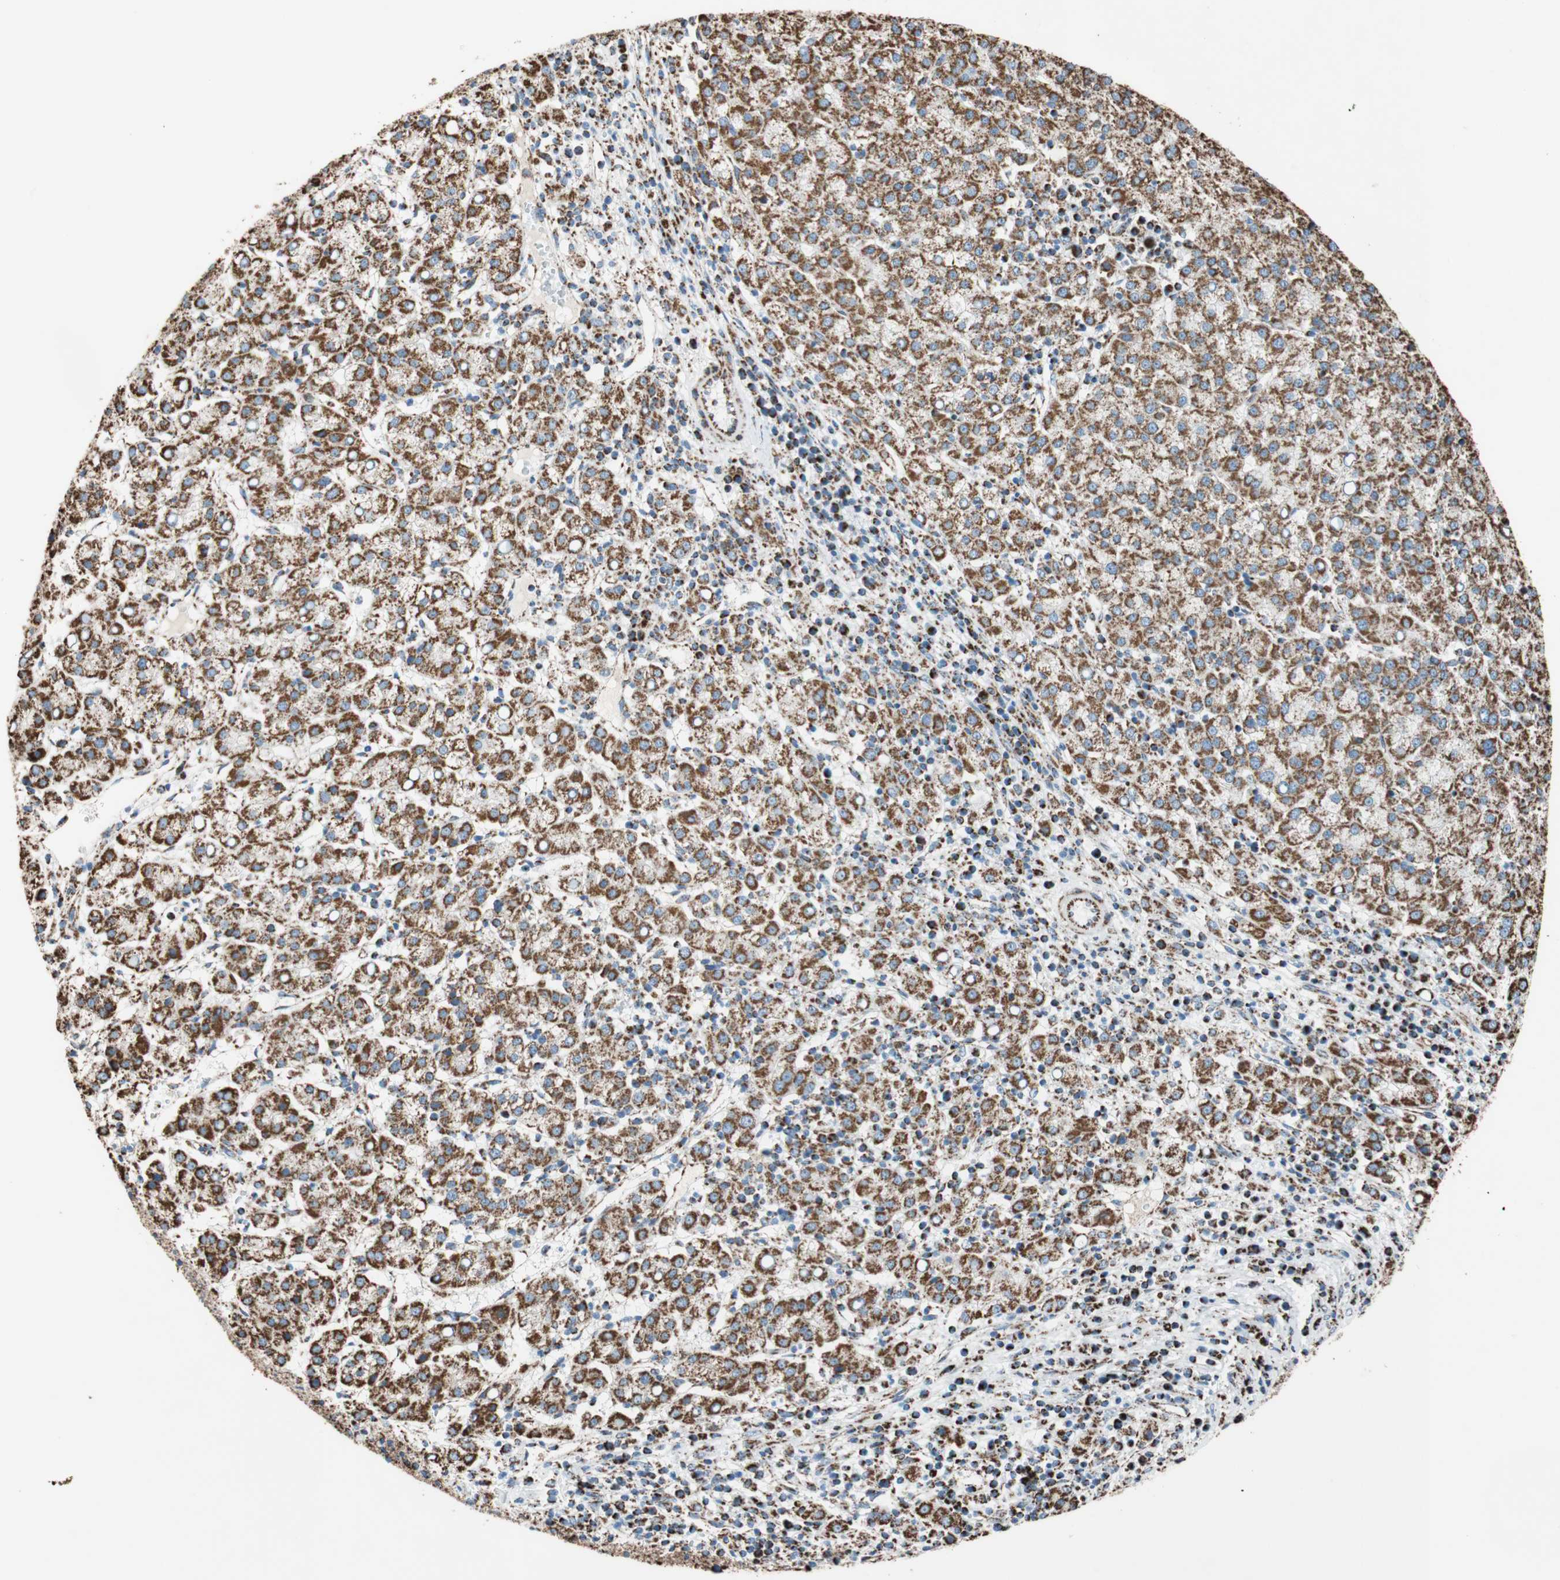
{"staining": {"intensity": "strong", "quantity": ">75%", "location": "cytoplasmic/membranous"}, "tissue": "liver cancer", "cell_type": "Tumor cells", "image_type": "cancer", "snomed": [{"axis": "morphology", "description": "Carcinoma, Hepatocellular, NOS"}, {"axis": "topography", "description": "Liver"}], "caption": "This image exhibits immunohistochemistry staining of human liver cancer (hepatocellular carcinoma), with high strong cytoplasmic/membranous positivity in approximately >75% of tumor cells.", "gene": "PCSK4", "patient": {"sex": "female", "age": 58}}